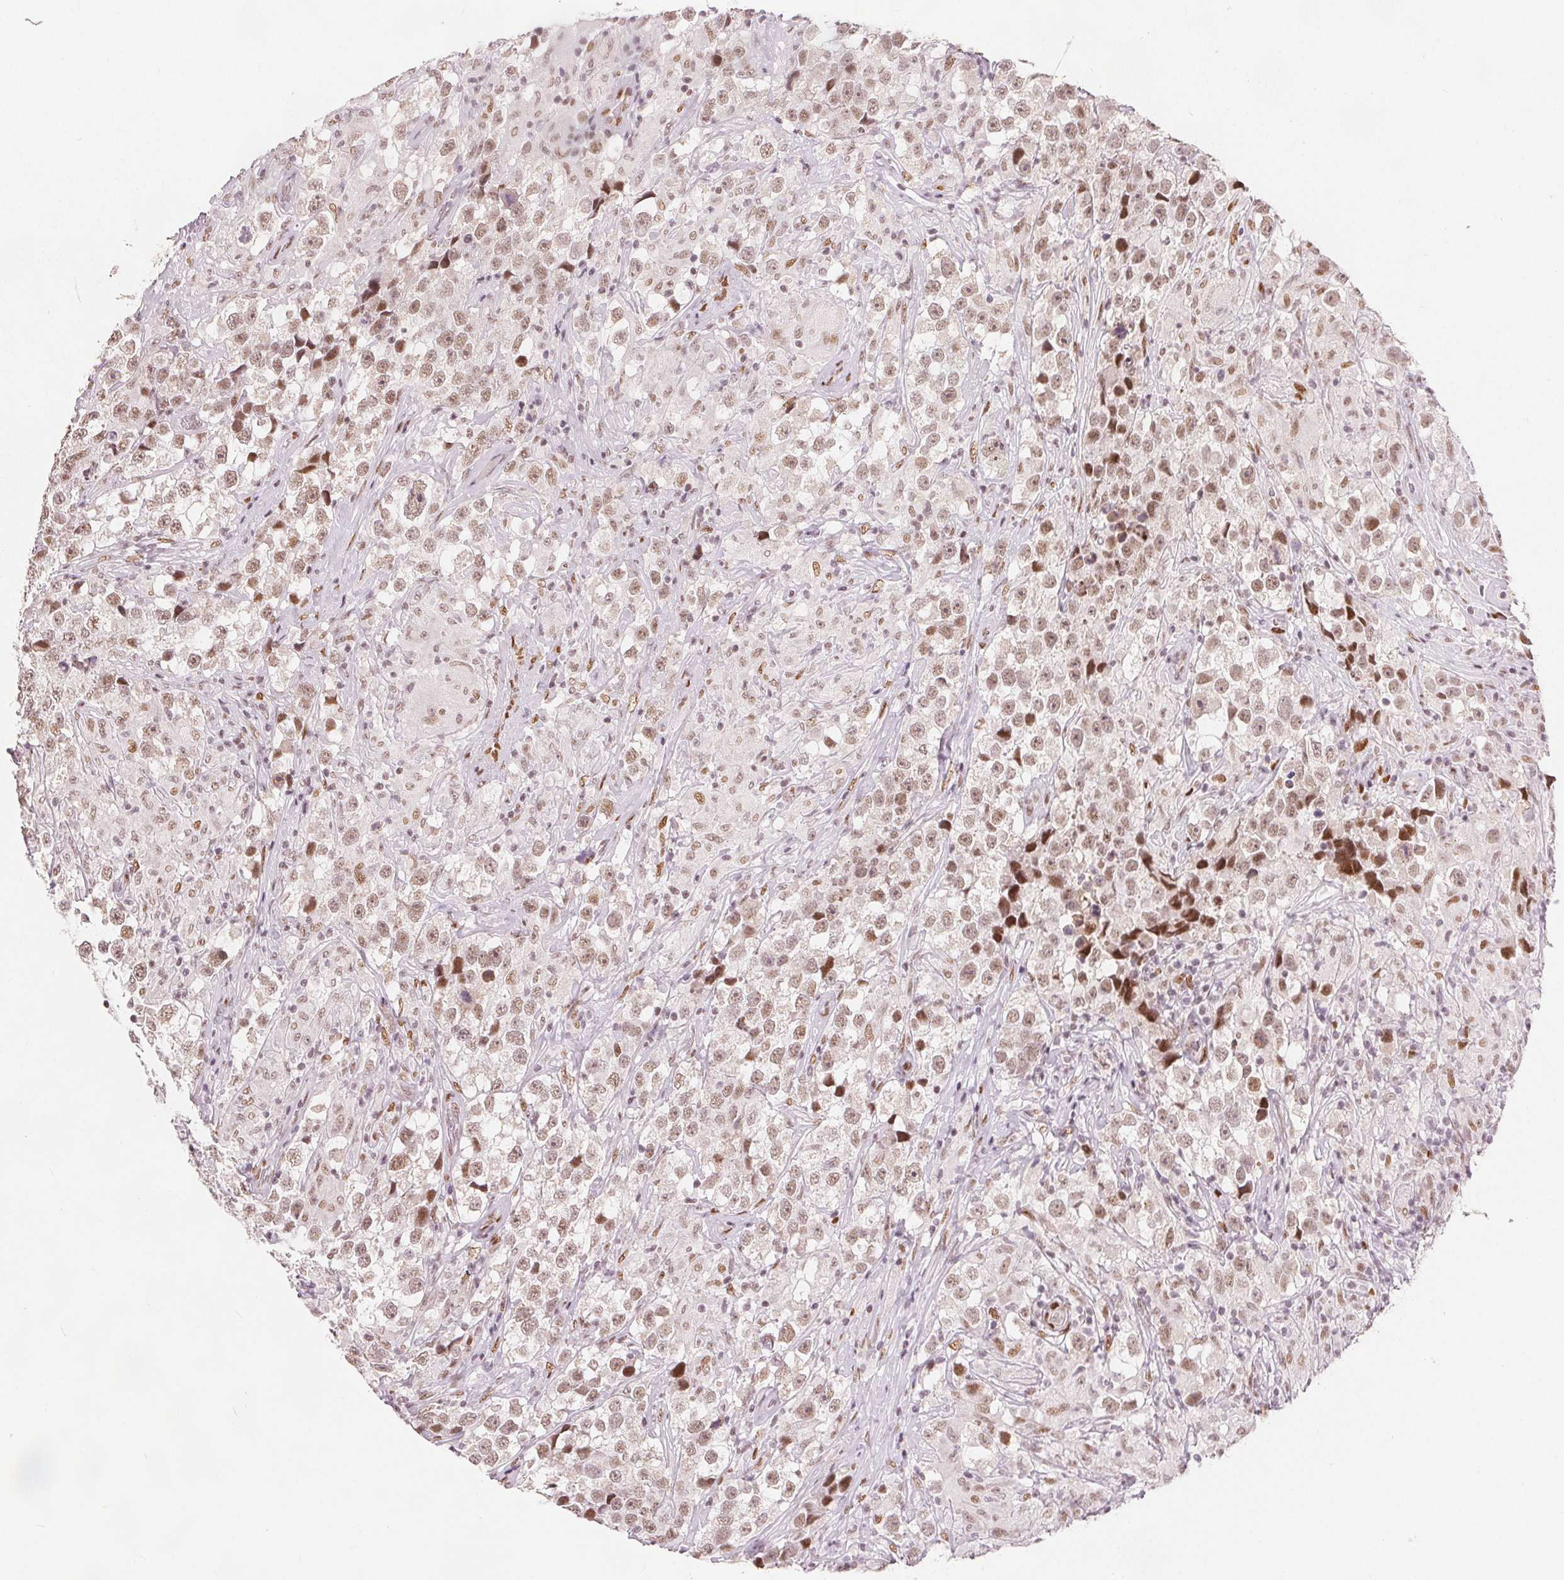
{"staining": {"intensity": "weak", "quantity": ">75%", "location": "nuclear"}, "tissue": "testis cancer", "cell_type": "Tumor cells", "image_type": "cancer", "snomed": [{"axis": "morphology", "description": "Seminoma, NOS"}, {"axis": "topography", "description": "Testis"}], "caption": "The micrograph shows a brown stain indicating the presence of a protein in the nuclear of tumor cells in seminoma (testis).", "gene": "ZNF703", "patient": {"sex": "male", "age": 46}}